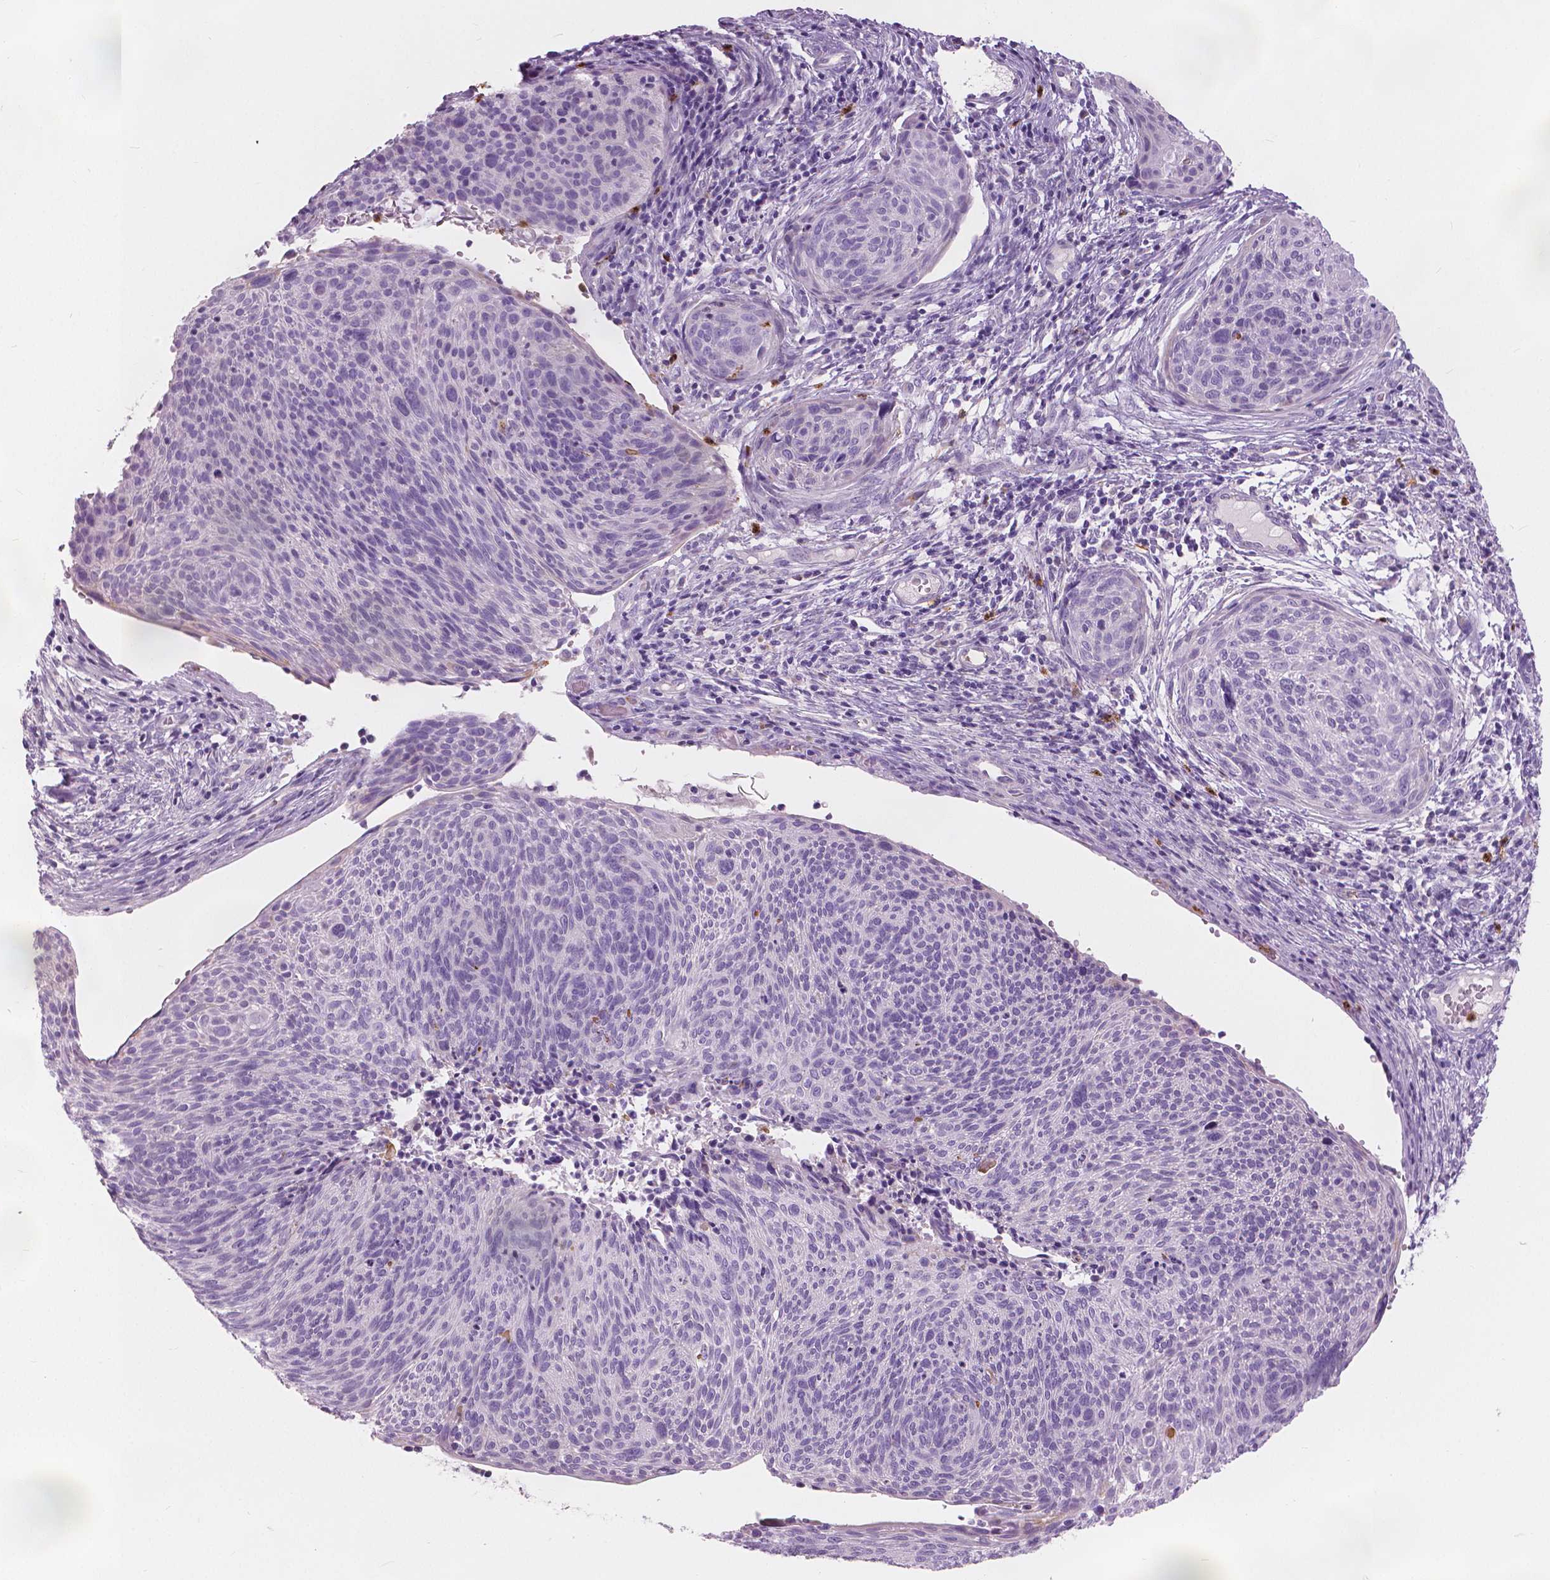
{"staining": {"intensity": "negative", "quantity": "none", "location": "none"}, "tissue": "cervical cancer", "cell_type": "Tumor cells", "image_type": "cancer", "snomed": [{"axis": "morphology", "description": "Squamous cell carcinoma, NOS"}, {"axis": "topography", "description": "Cervix"}], "caption": "An IHC image of squamous cell carcinoma (cervical) is shown. There is no staining in tumor cells of squamous cell carcinoma (cervical).", "gene": "CXCR2", "patient": {"sex": "female", "age": 49}}